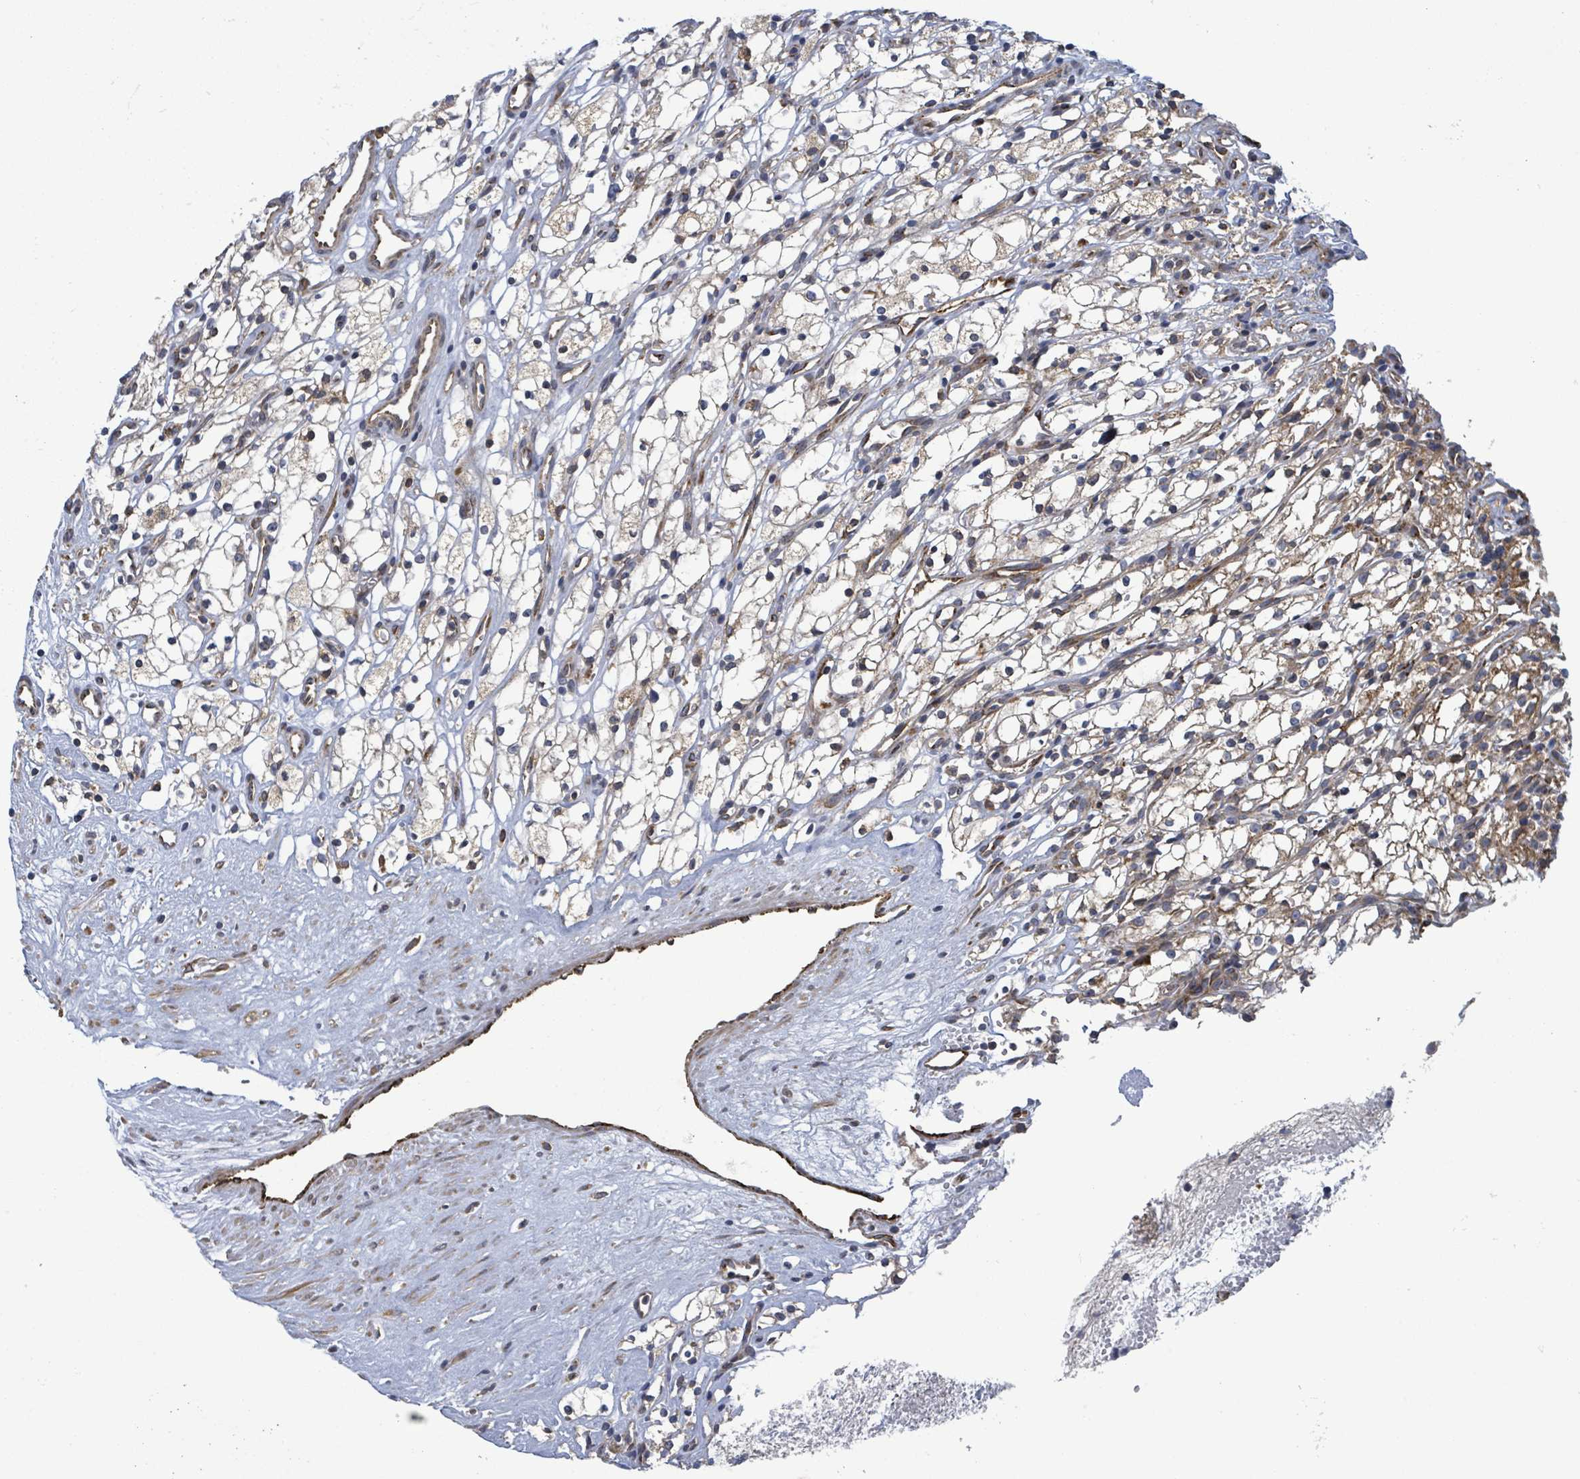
{"staining": {"intensity": "weak", "quantity": "<25%", "location": "cytoplasmic/membranous"}, "tissue": "renal cancer", "cell_type": "Tumor cells", "image_type": "cancer", "snomed": [{"axis": "morphology", "description": "Adenocarcinoma, NOS"}, {"axis": "topography", "description": "Kidney"}], "caption": "Immunohistochemical staining of human renal cancer (adenocarcinoma) shows no significant staining in tumor cells.", "gene": "NOMO1", "patient": {"sex": "male", "age": 59}}